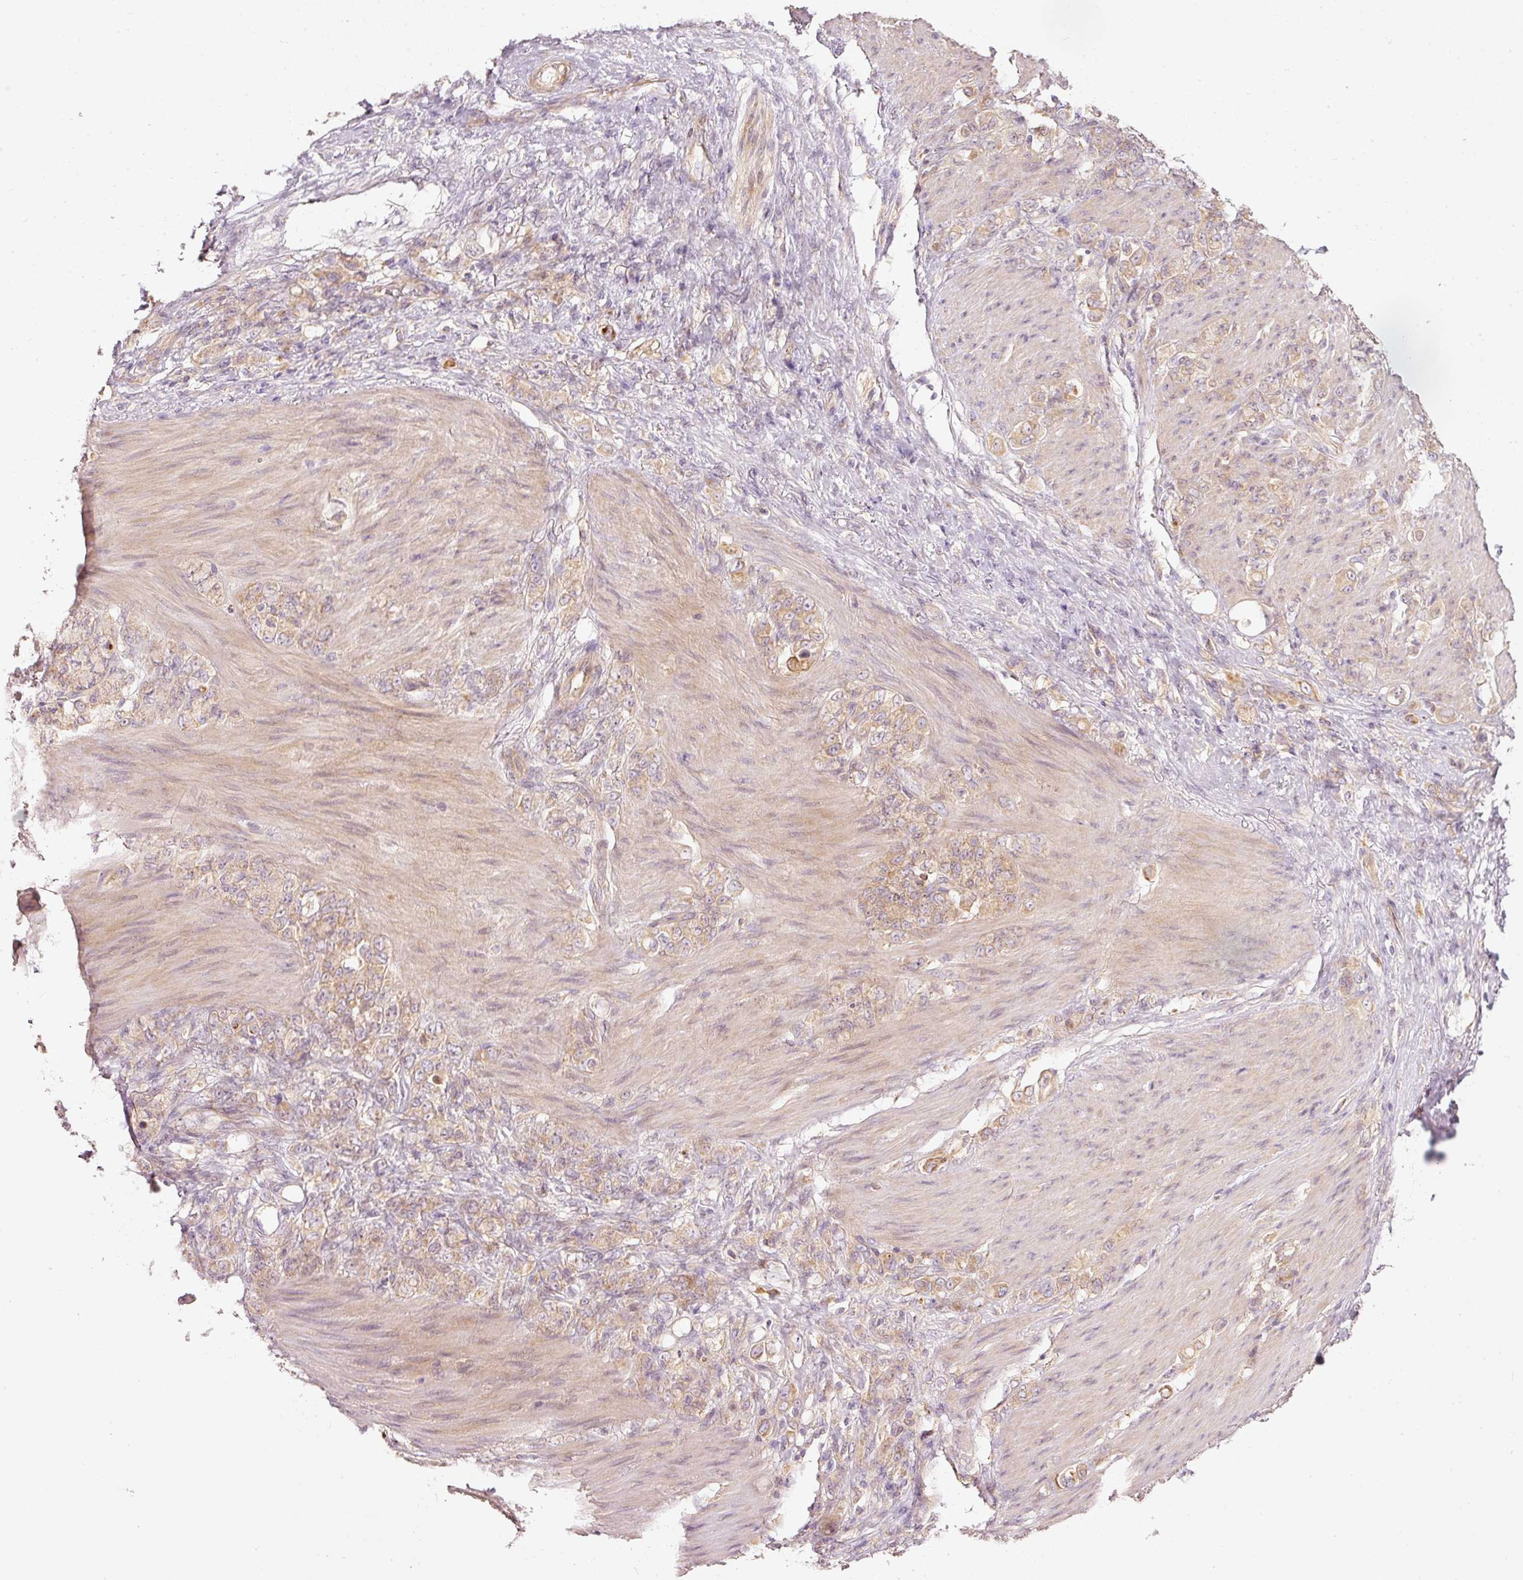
{"staining": {"intensity": "weak", "quantity": ">75%", "location": "cytoplasmic/membranous"}, "tissue": "stomach cancer", "cell_type": "Tumor cells", "image_type": "cancer", "snomed": [{"axis": "morphology", "description": "Normal tissue, NOS"}, {"axis": "morphology", "description": "Adenocarcinoma, NOS"}, {"axis": "topography", "description": "Stomach"}], "caption": "Tumor cells demonstrate weak cytoplasmic/membranous staining in approximately >75% of cells in stomach cancer (adenocarcinoma).", "gene": "MAP10", "patient": {"sex": "female", "age": 79}}